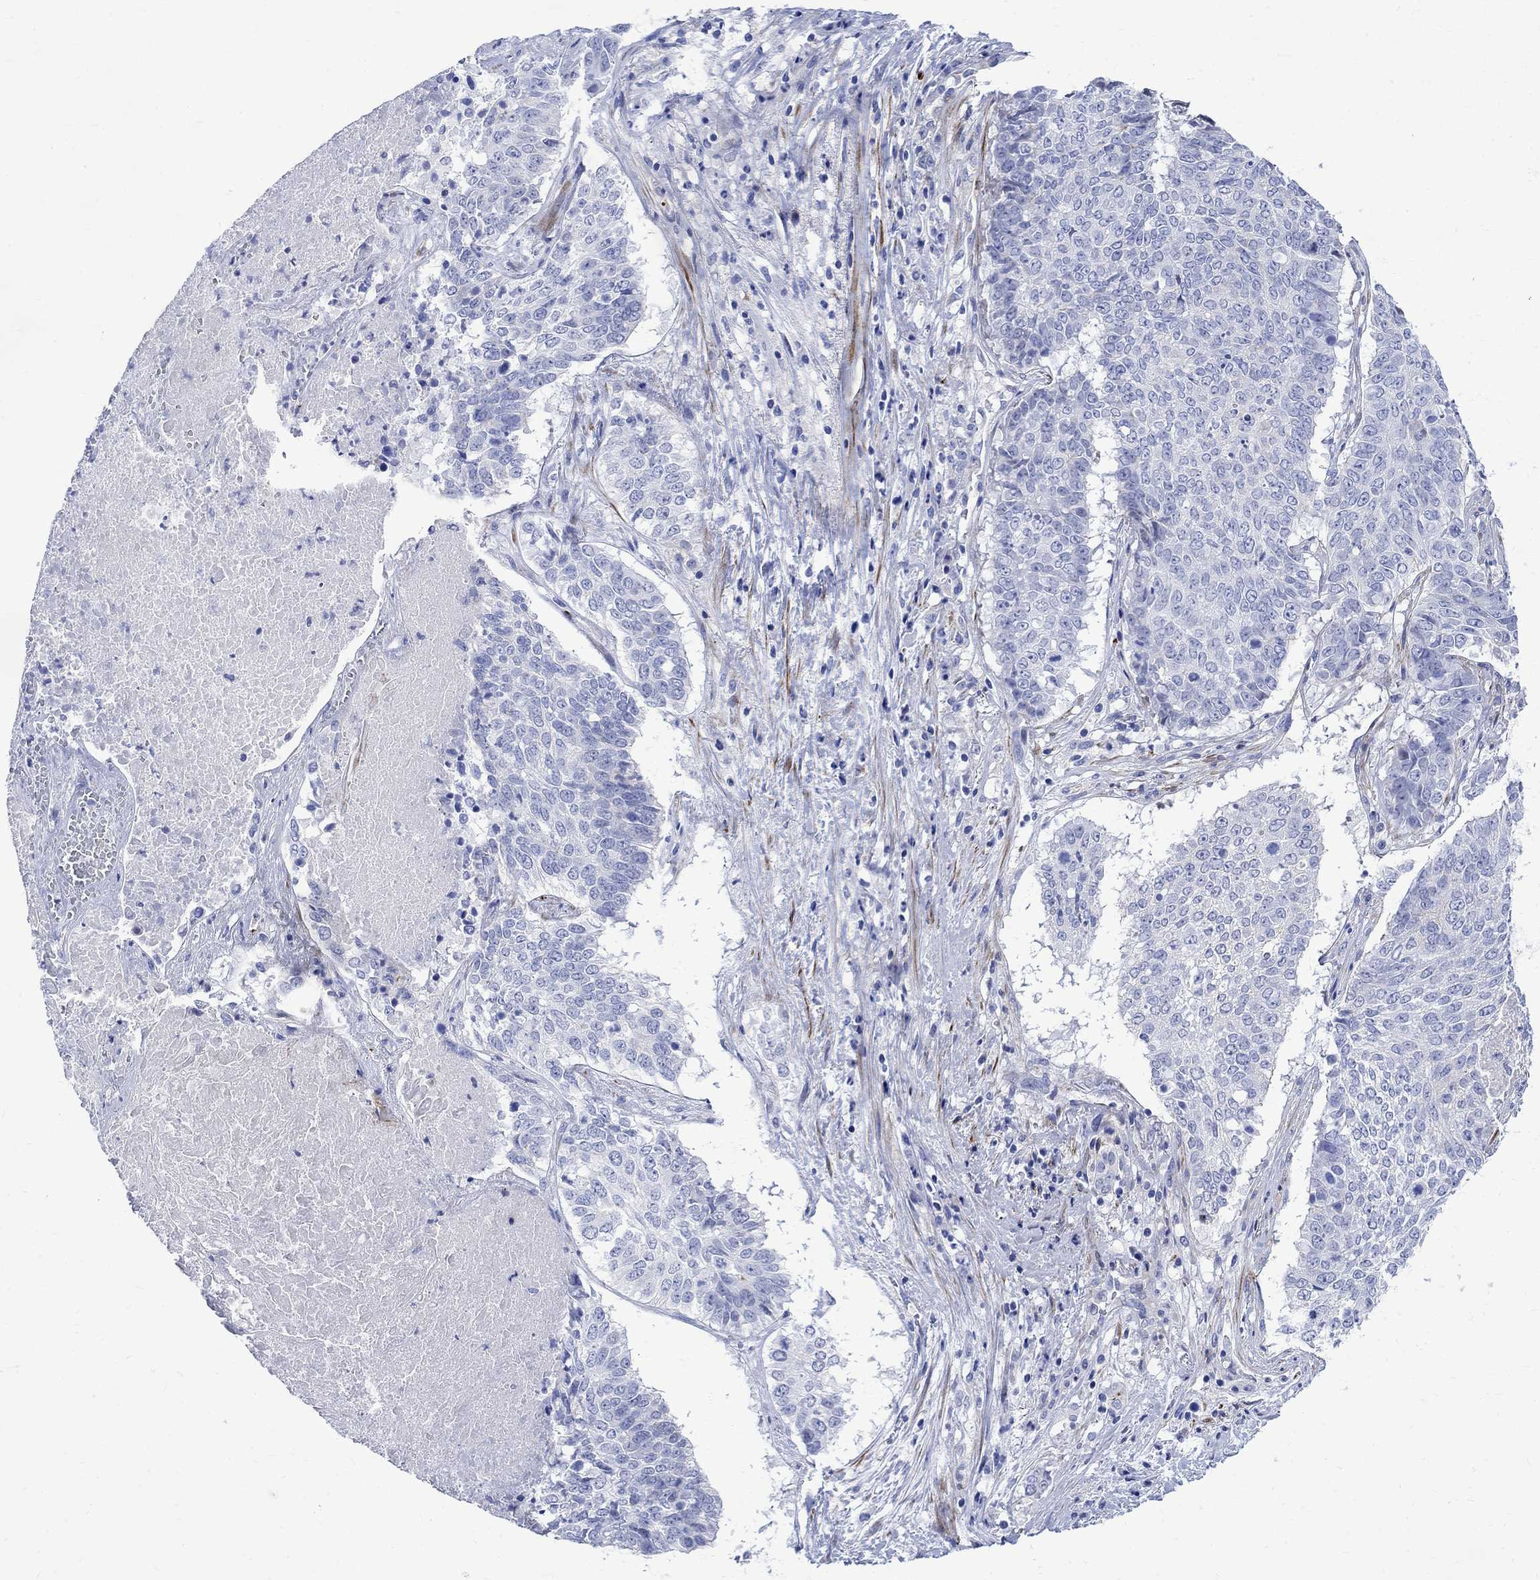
{"staining": {"intensity": "negative", "quantity": "none", "location": "none"}, "tissue": "lung cancer", "cell_type": "Tumor cells", "image_type": "cancer", "snomed": [{"axis": "morphology", "description": "Squamous cell carcinoma, NOS"}, {"axis": "topography", "description": "Lung"}], "caption": "Photomicrograph shows no protein expression in tumor cells of squamous cell carcinoma (lung) tissue.", "gene": "PARVB", "patient": {"sex": "male", "age": 64}}